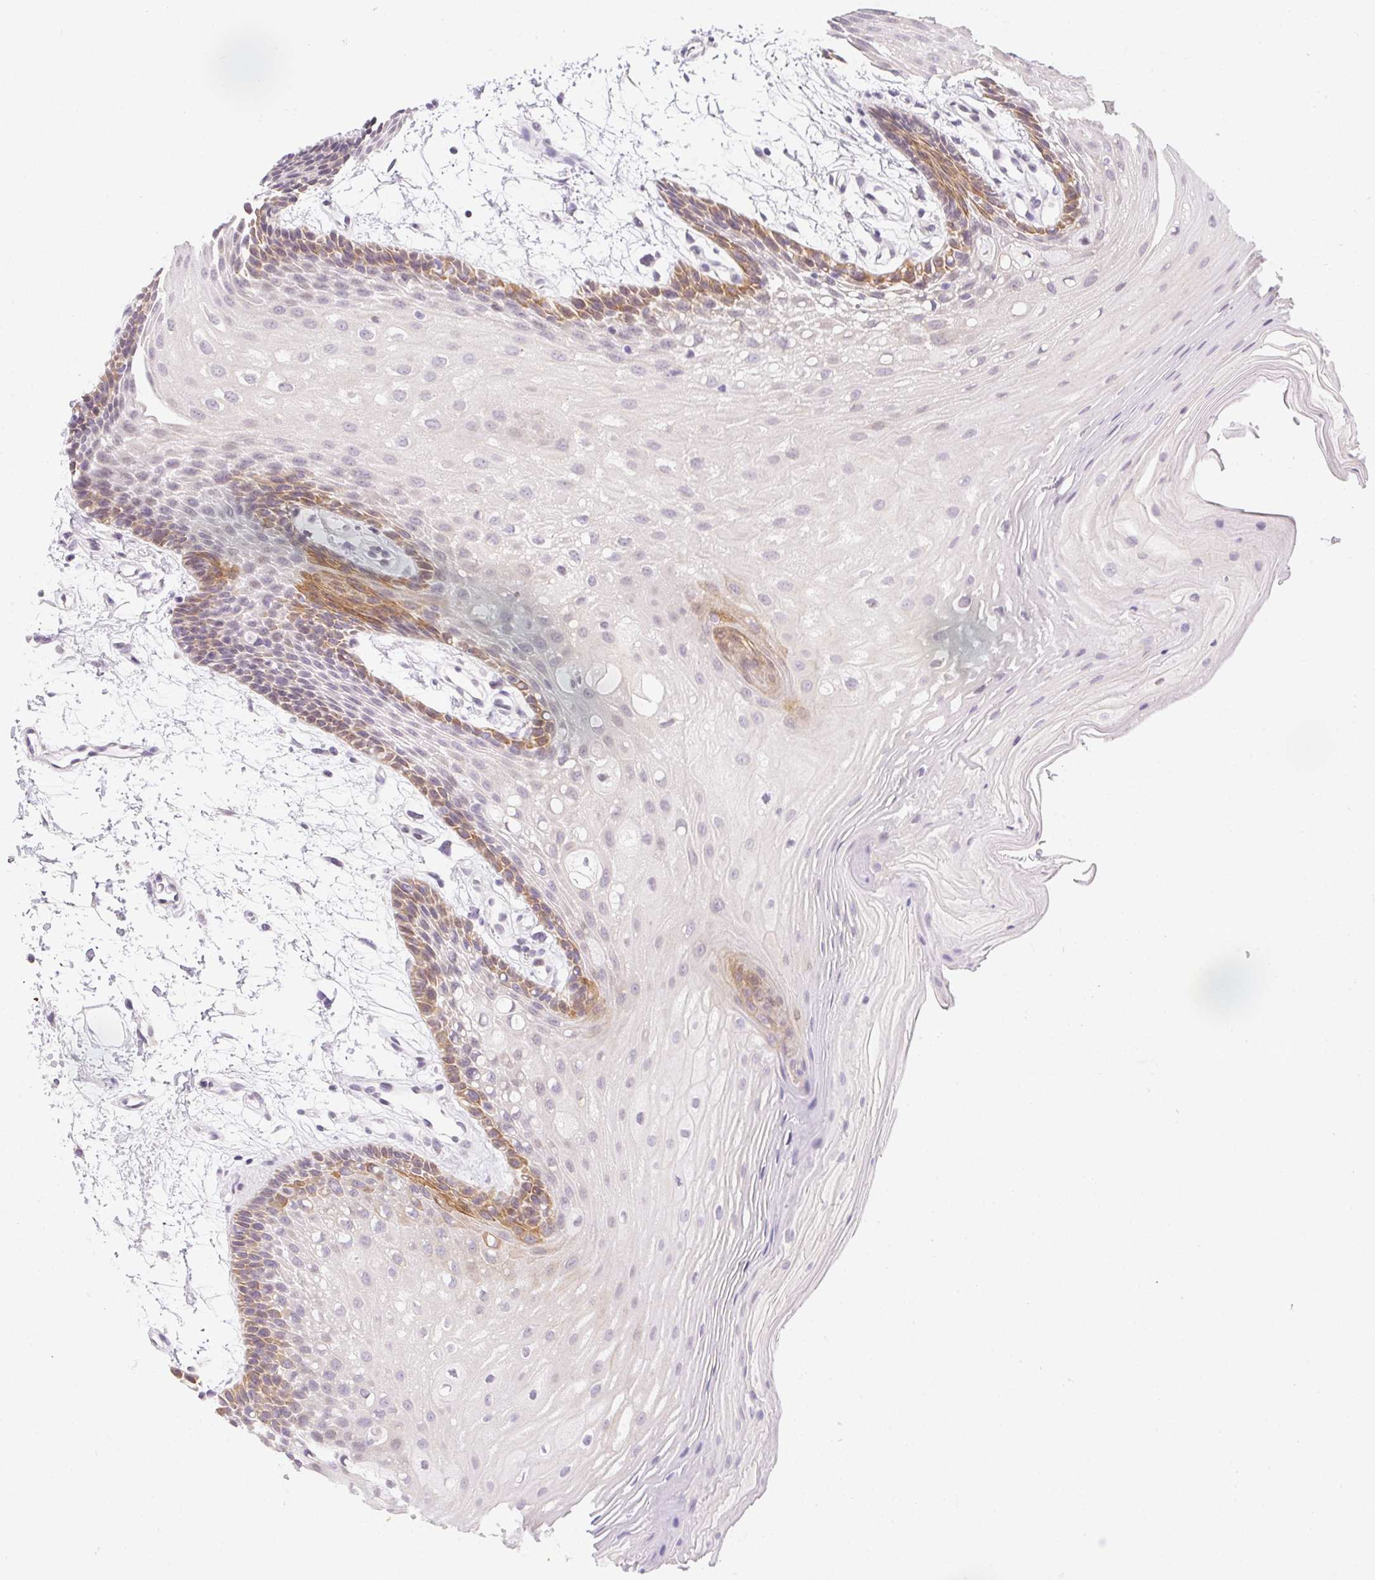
{"staining": {"intensity": "moderate", "quantity": "25%-75%", "location": "cytoplasmic/membranous"}, "tissue": "oral mucosa", "cell_type": "Squamous epithelial cells", "image_type": "normal", "snomed": [{"axis": "morphology", "description": "Normal tissue, NOS"}, {"axis": "morphology", "description": "Squamous cell carcinoma, NOS"}, {"axis": "topography", "description": "Oral tissue"}, {"axis": "topography", "description": "Tounge, NOS"}, {"axis": "topography", "description": "Head-Neck"}], "caption": "Immunohistochemistry staining of normal oral mucosa, which exhibits medium levels of moderate cytoplasmic/membranous positivity in approximately 25%-75% of squamous epithelial cells indicating moderate cytoplasmic/membranous protein expression. The staining was performed using DAB (brown) for protein detection and nuclei were counterstained in hematoxylin (blue).", "gene": "MORC1", "patient": {"sex": "male", "age": 62}}